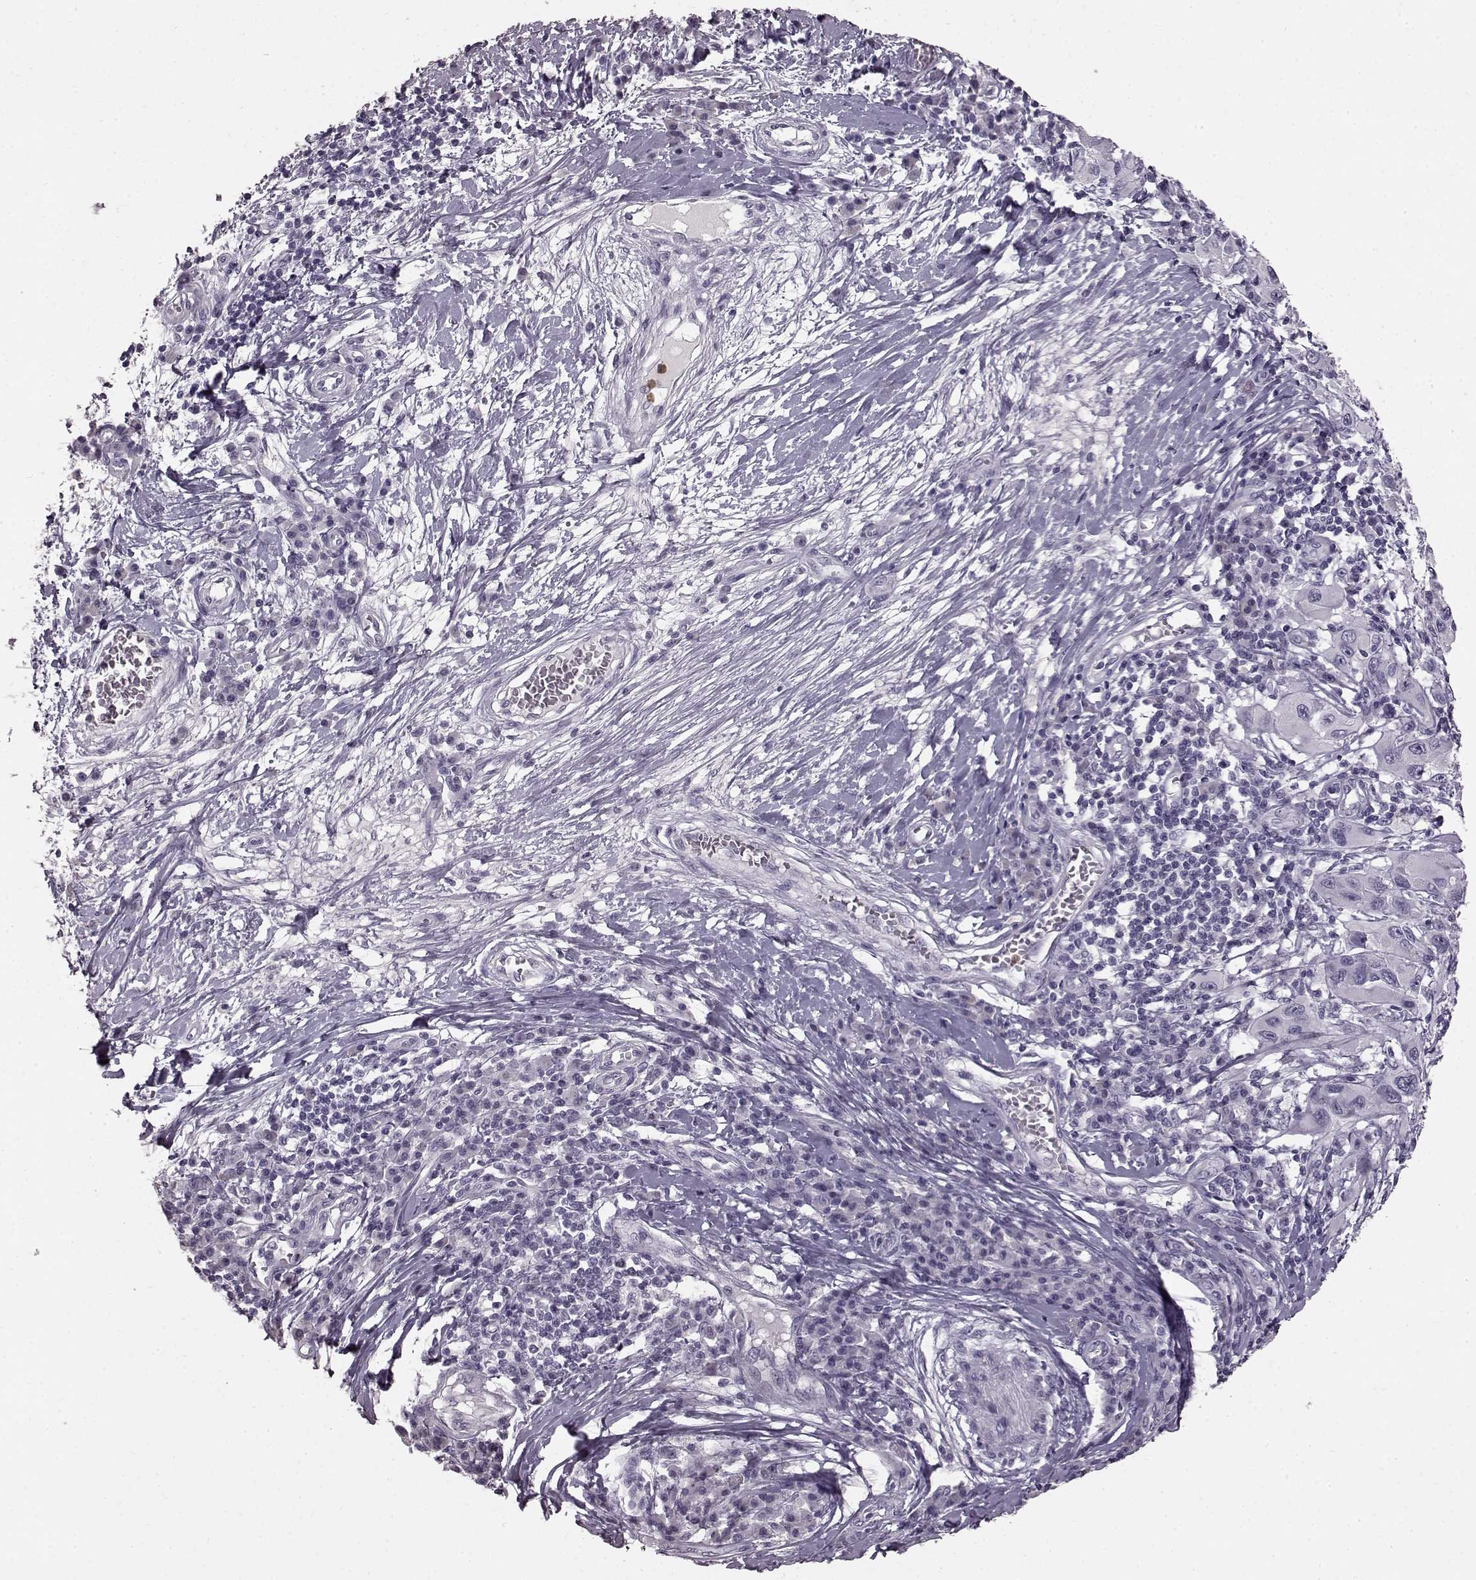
{"staining": {"intensity": "negative", "quantity": "none", "location": "none"}, "tissue": "melanoma", "cell_type": "Tumor cells", "image_type": "cancer", "snomed": [{"axis": "morphology", "description": "Malignant melanoma, NOS"}, {"axis": "topography", "description": "Skin"}], "caption": "Micrograph shows no significant protein staining in tumor cells of malignant melanoma.", "gene": "FUT4", "patient": {"sex": "male", "age": 53}}